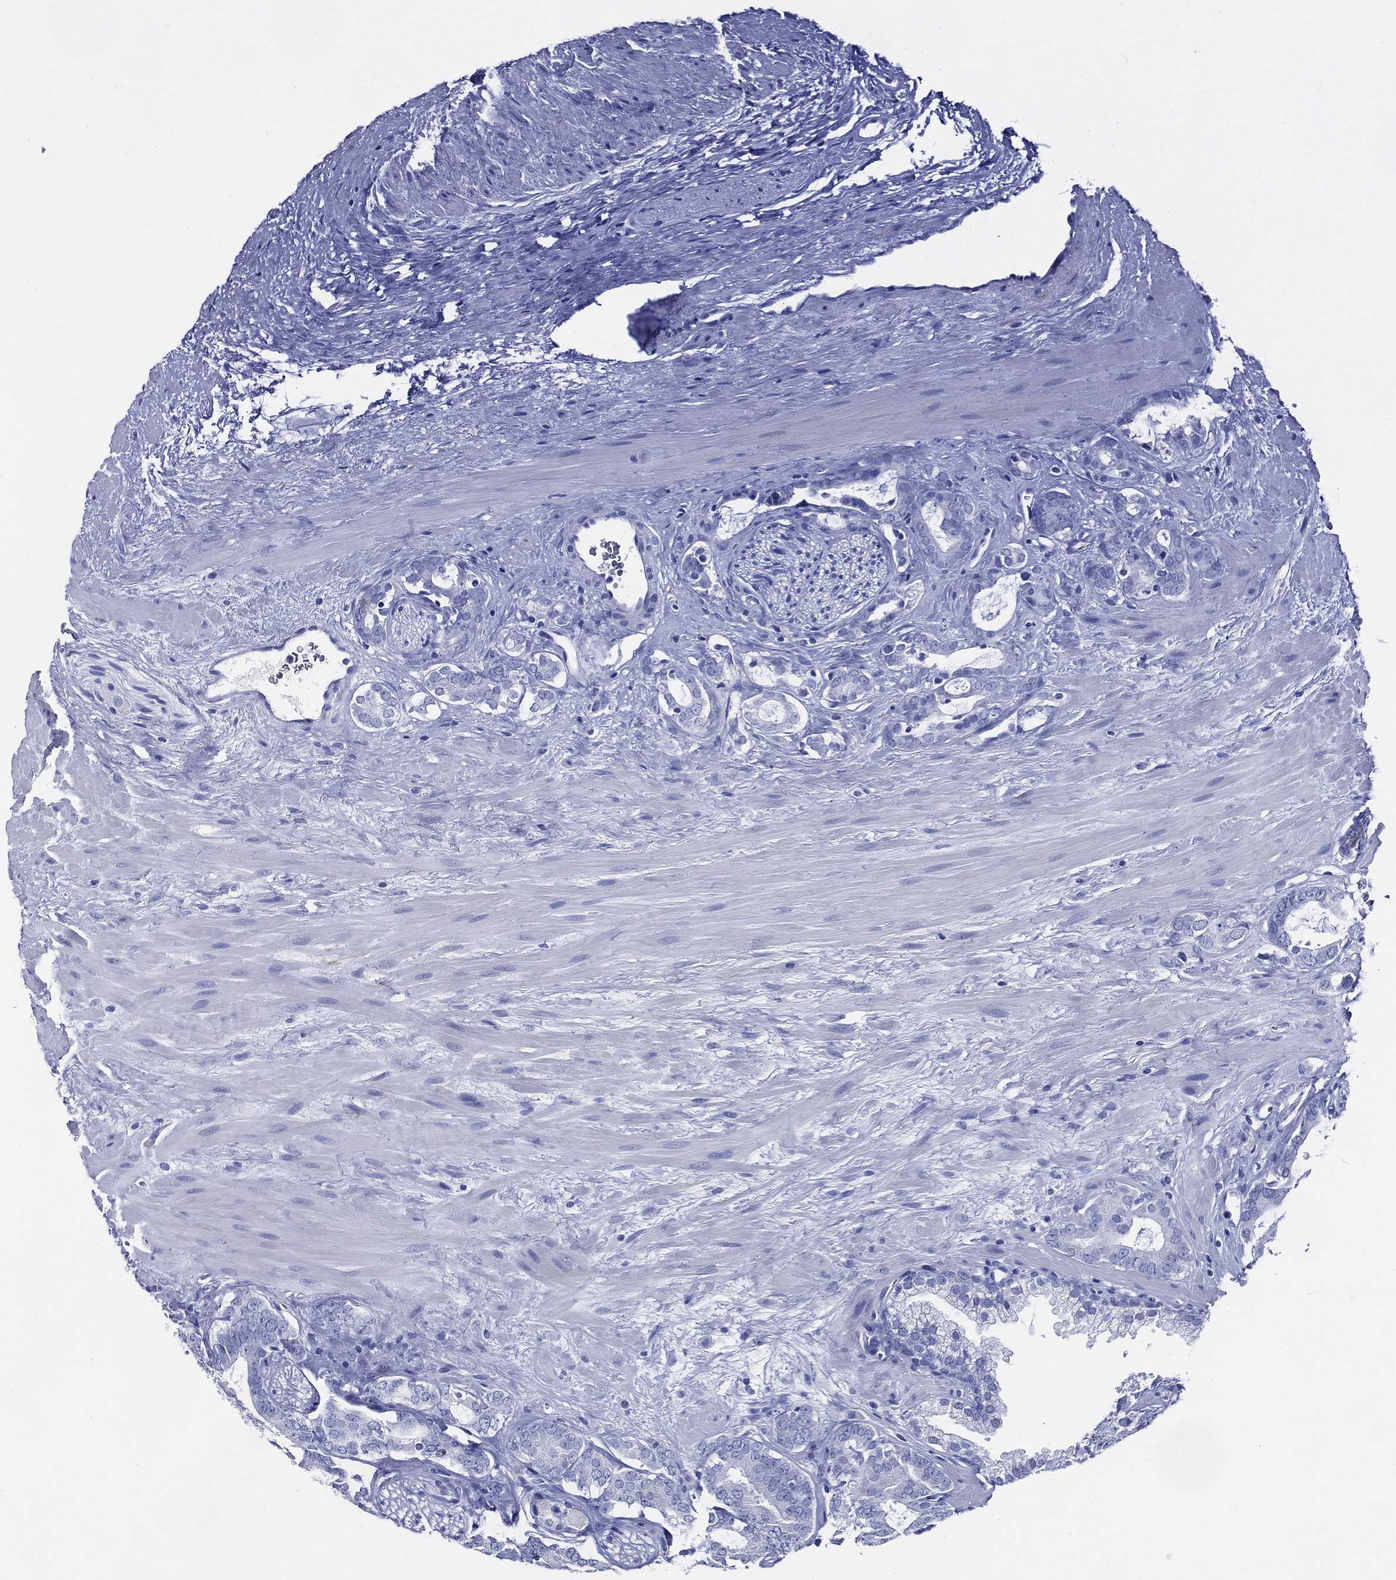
{"staining": {"intensity": "negative", "quantity": "none", "location": "none"}, "tissue": "prostate cancer", "cell_type": "Tumor cells", "image_type": "cancer", "snomed": [{"axis": "morphology", "description": "Adenocarcinoma, NOS"}, {"axis": "topography", "description": "Prostate"}], "caption": "Immunohistochemistry (IHC) of human prostate adenocarcinoma displays no staining in tumor cells.", "gene": "ACE2", "patient": {"sex": "male", "age": 55}}